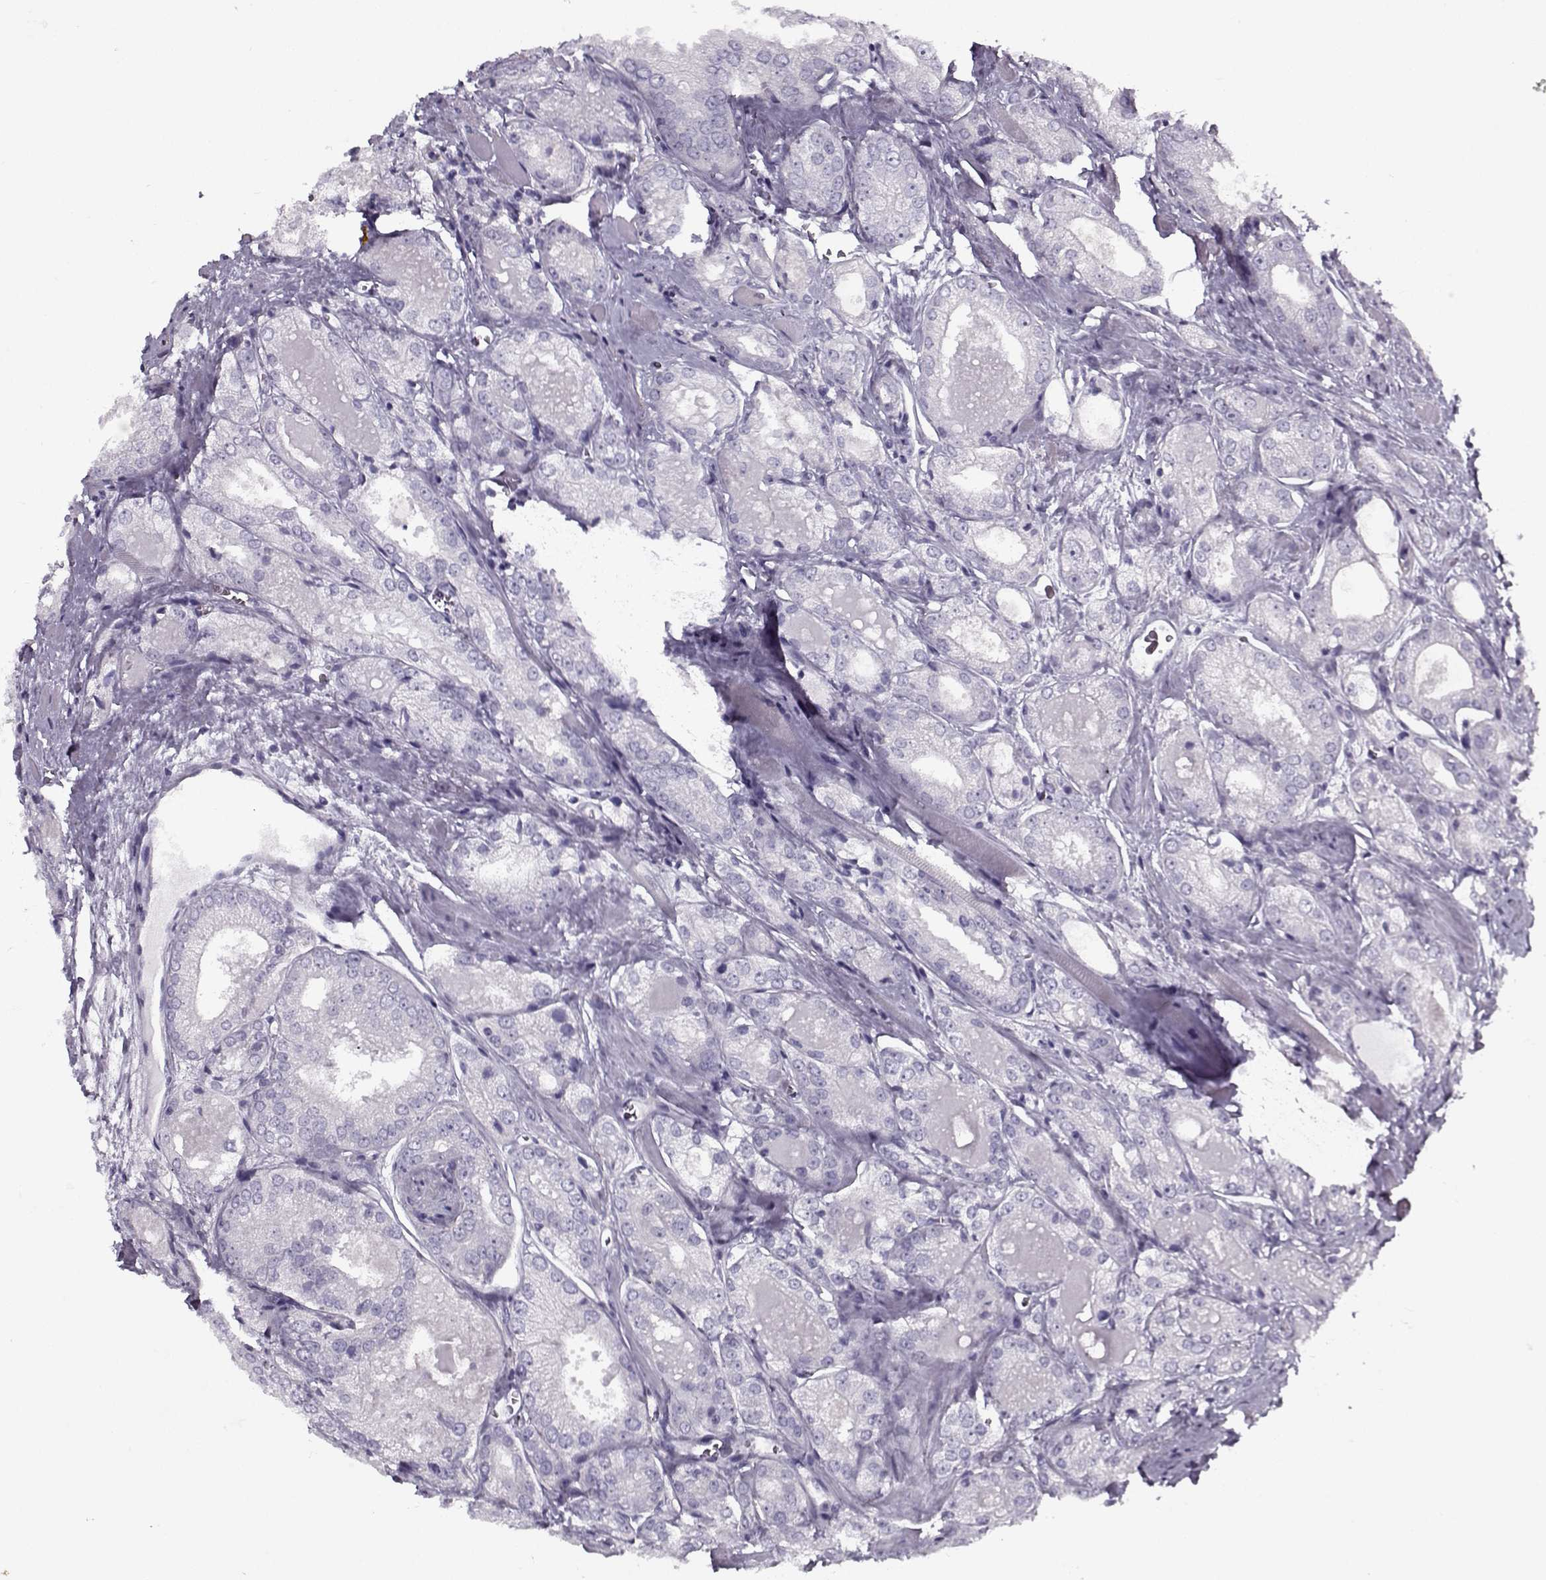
{"staining": {"intensity": "negative", "quantity": "none", "location": "none"}, "tissue": "prostate cancer", "cell_type": "Tumor cells", "image_type": "cancer", "snomed": [{"axis": "morphology", "description": "Adenocarcinoma, NOS"}, {"axis": "morphology", "description": "Adenocarcinoma, High grade"}, {"axis": "topography", "description": "Prostate"}], "caption": "An immunohistochemistry (IHC) micrograph of adenocarcinoma (prostate) is shown. There is no staining in tumor cells of adenocarcinoma (prostate). Brightfield microscopy of immunohistochemistry stained with DAB (brown) and hematoxylin (blue), captured at high magnification.", "gene": "PP2D1", "patient": {"sex": "male", "age": 70}}